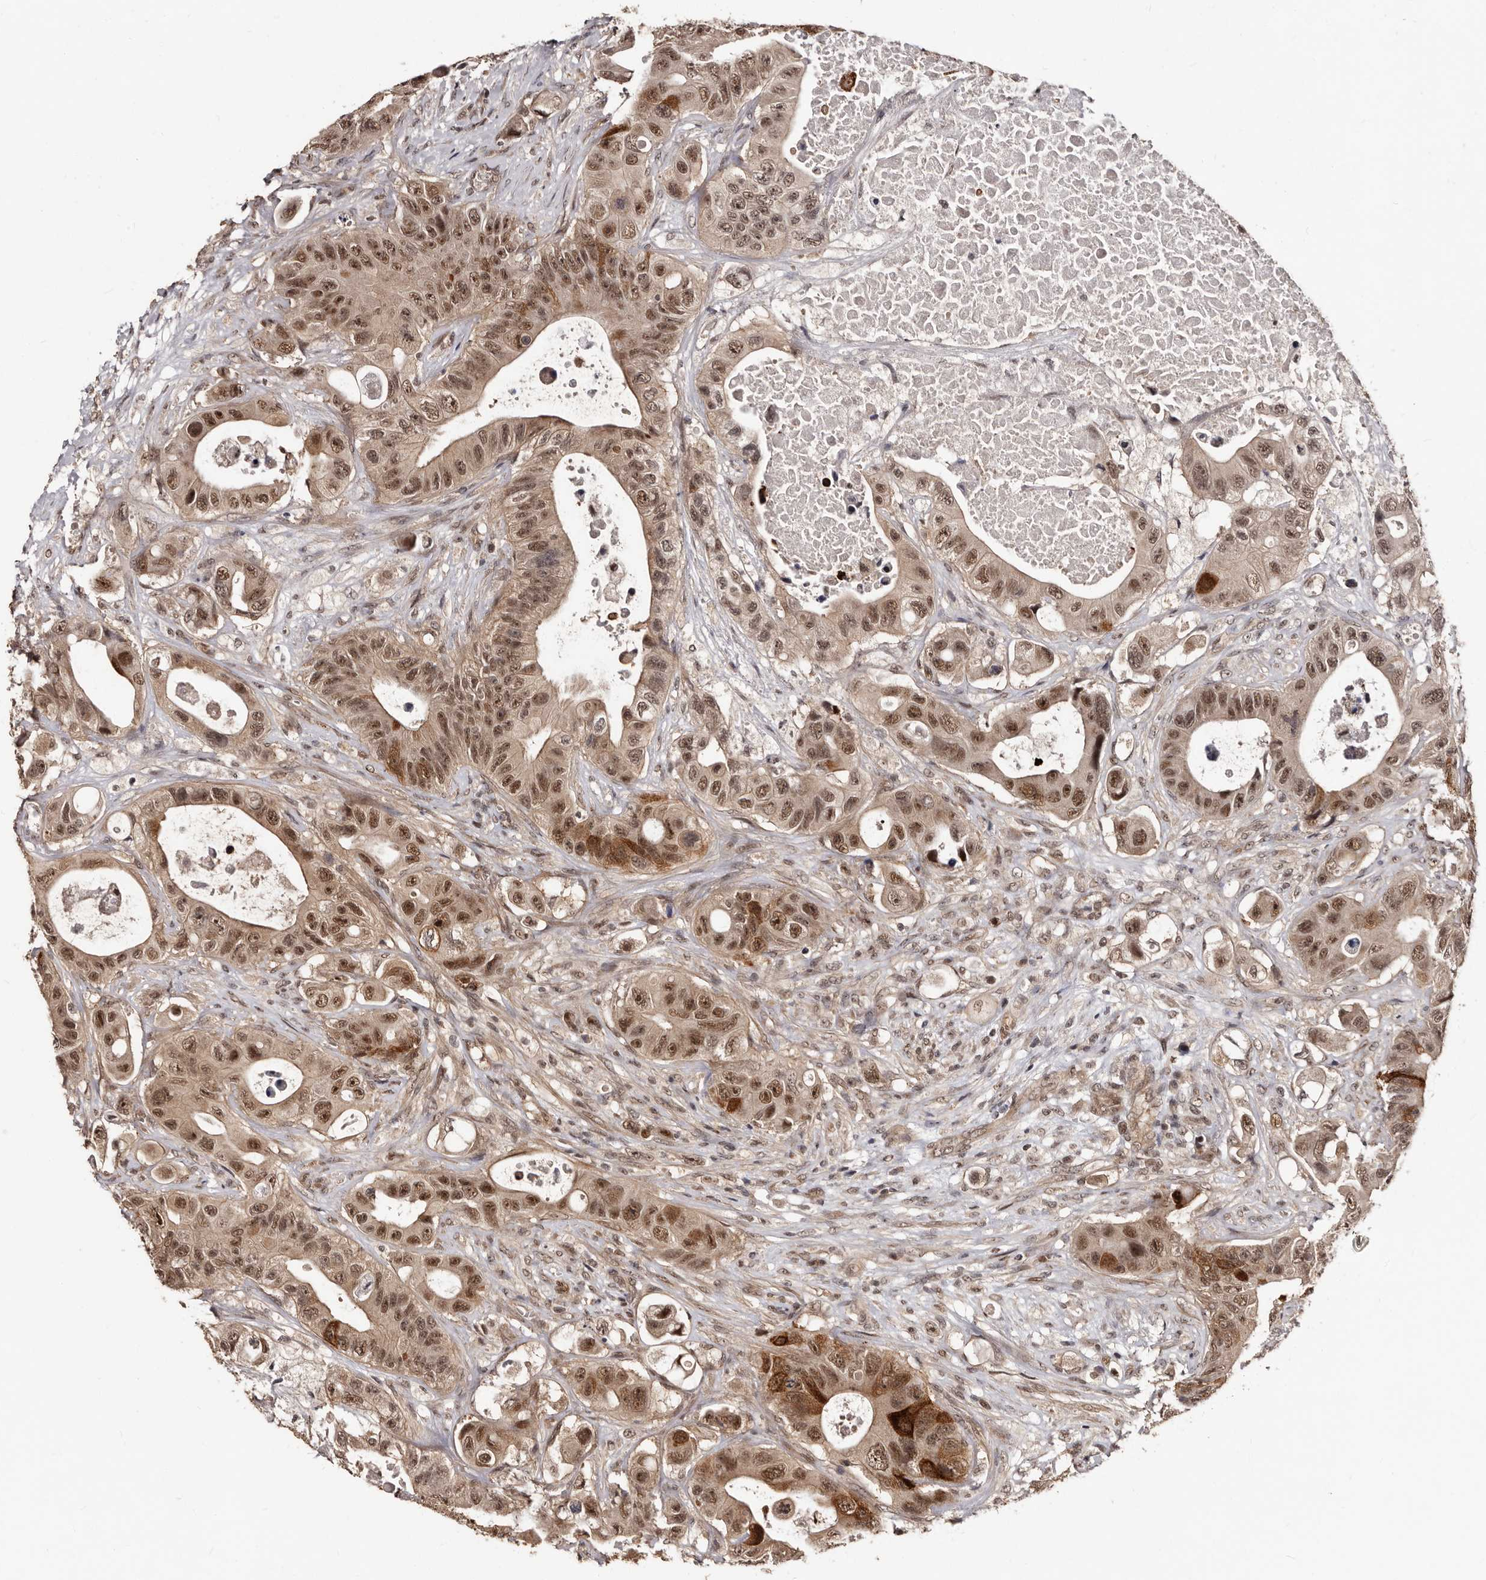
{"staining": {"intensity": "moderate", "quantity": ">75%", "location": "cytoplasmic/membranous,nuclear"}, "tissue": "colorectal cancer", "cell_type": "Tumor cells", "image_type": "cancer", "snomed": [{"axis": "morphology", "description": "Adenocarcinoma, NOS"}, {"axis": "topography", "description": "Colon"}], "caption": "A medium amount of moderate cytoplasmic/membranous and nuclear staining is appreciated in about >75% of tumor cells in colorectal adenocarcinoma tissue.", "gene": "TBC1D22B", "patient": {"sex": "female", "age": 46}}